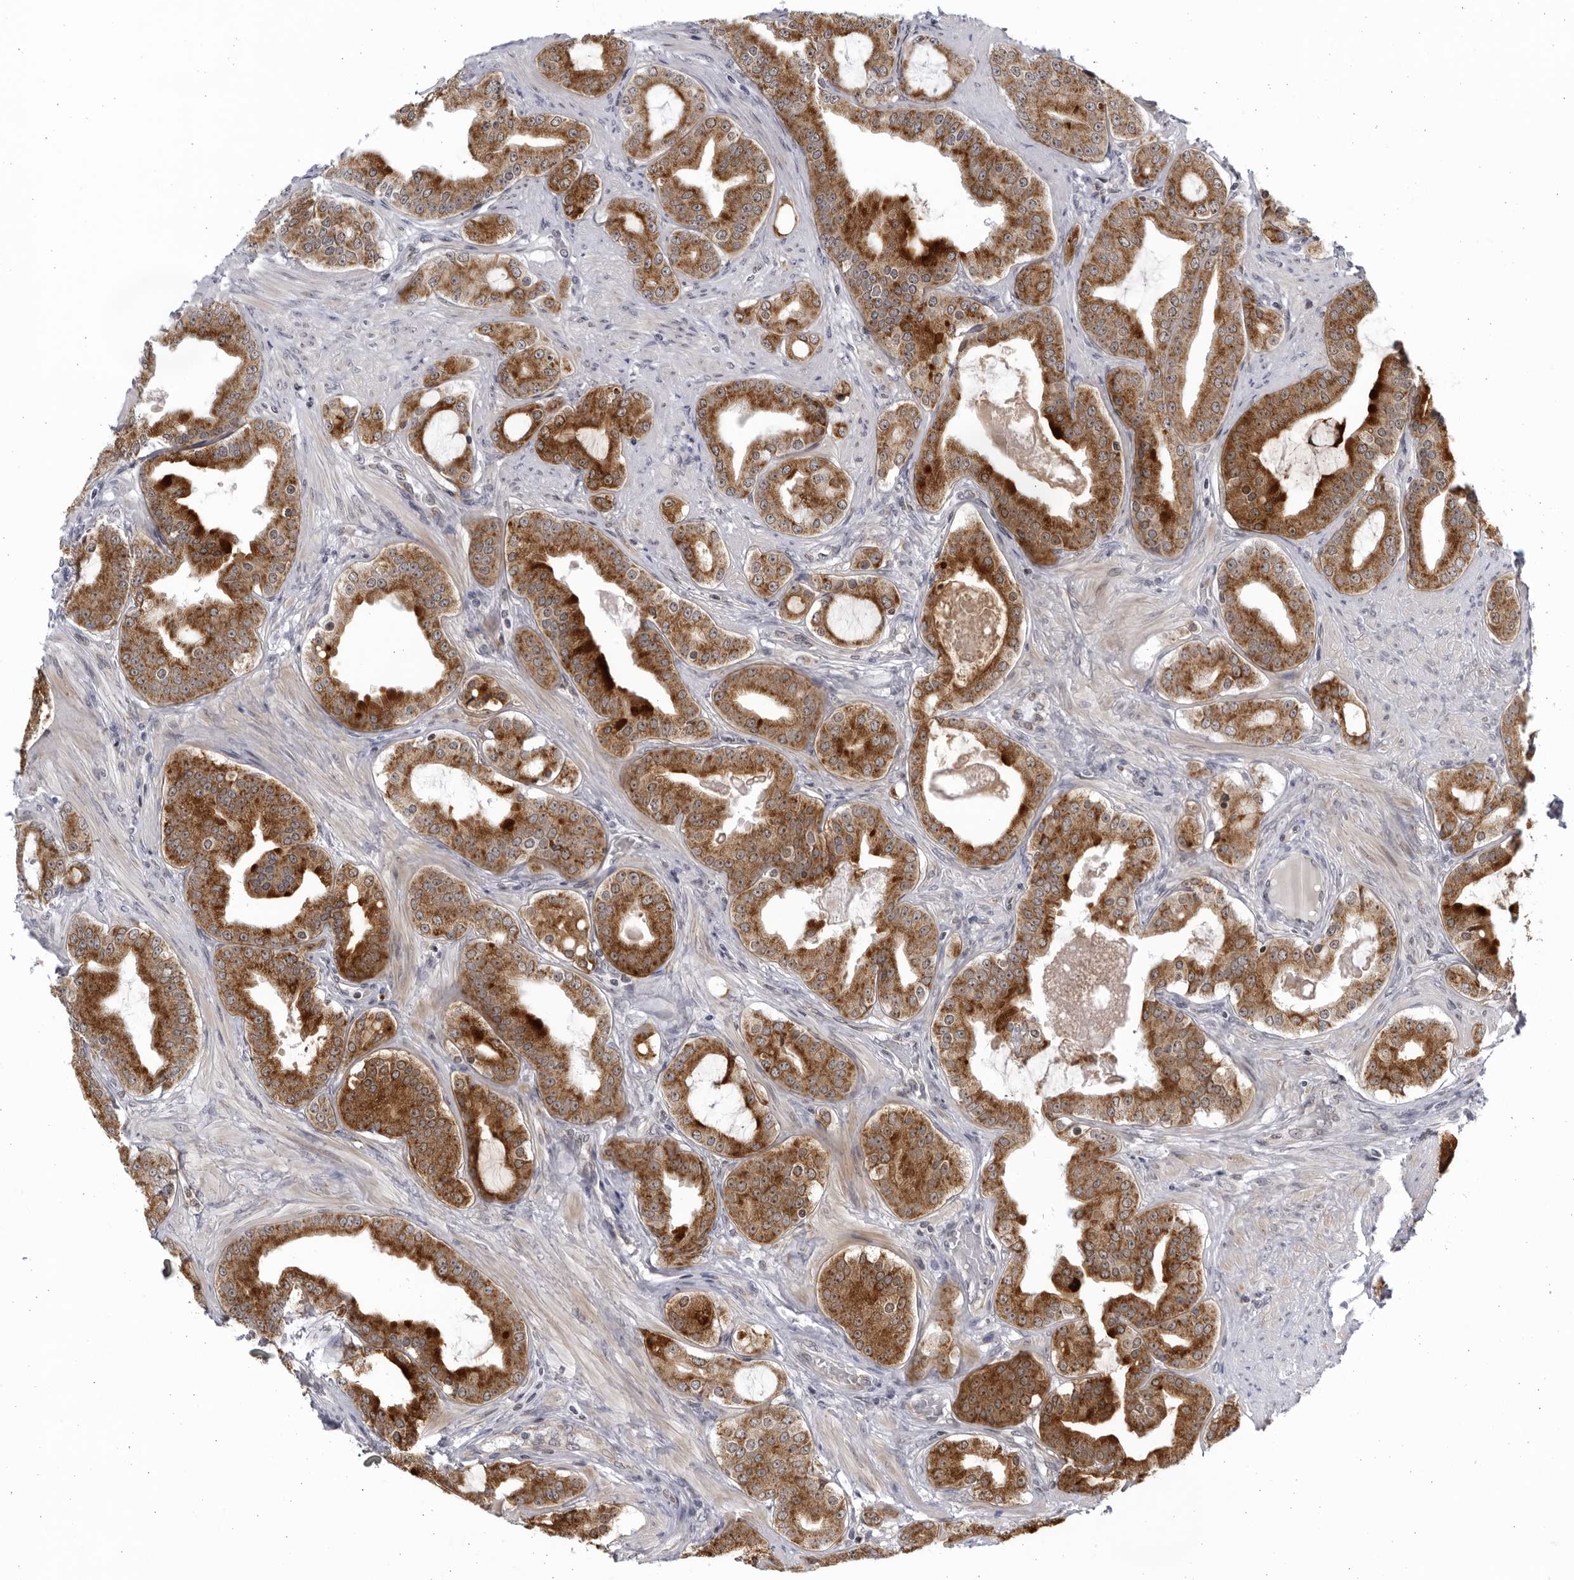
{"staining": {"intensity": "moderate", "quantity": ">75%", "location": "cytoplasmic/membranous"}, "tissue": "prostate cancer", "cell_type": "Tumor cells", "image_type": "cancer", "snomed": [{"axis": "morphology", "description": "Adenocarcinoma, High grade"}, {"axis": "topography", "description": "Prostate"}], "caption": "The photomicrograph shows immunohistochemical staining of prostate cancer. There is moderate cytoplasmic/membranous positivity is seen in approximately >75% of tumor cells.", "gene": "SLC25A22", "patient": {"sex": "male", "age": 60}}